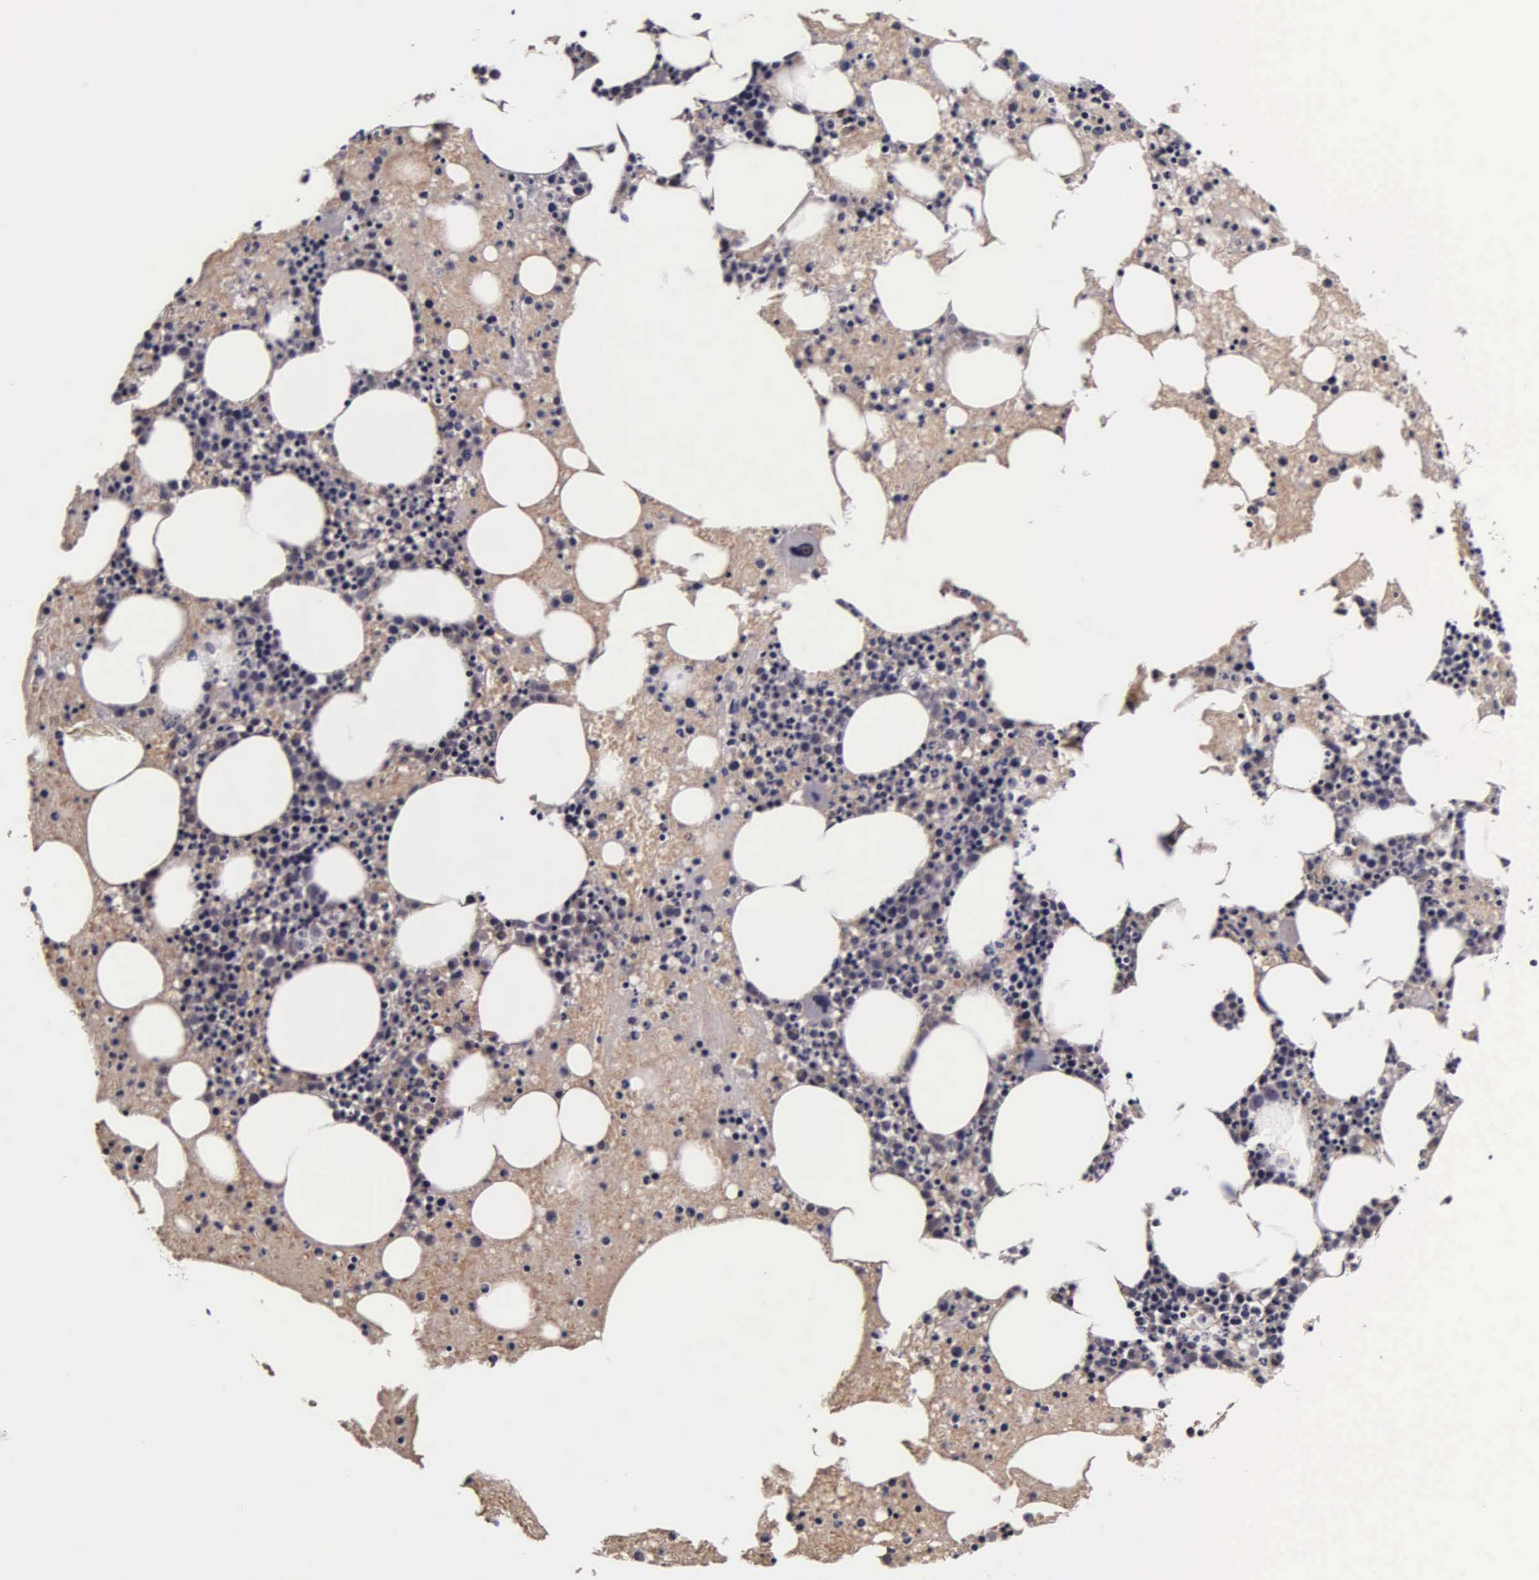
{"staining": {"intensity": "weak", "quantity": "25%-75%", "location": "cytoplasmic/membranous"}, "tissue": "bone marrow", "cell_type": "Hematopoietic cells", "image_type": "normal", "snomed": [{"axis": "morphology", "description": "Normal tissue, NOS"}, {"axis": "topography", "description": "Bone marrow"}], "caption": "The photomicrograph demonstrates immunohistochemical staining of normal bone marrow. There is weak cytoplasmic/membranous staining is appreciated in about 25%-75% of hematopoietic cells.", "gene": "PSMA3", "patient": {"sex": "female", "age": 72}}